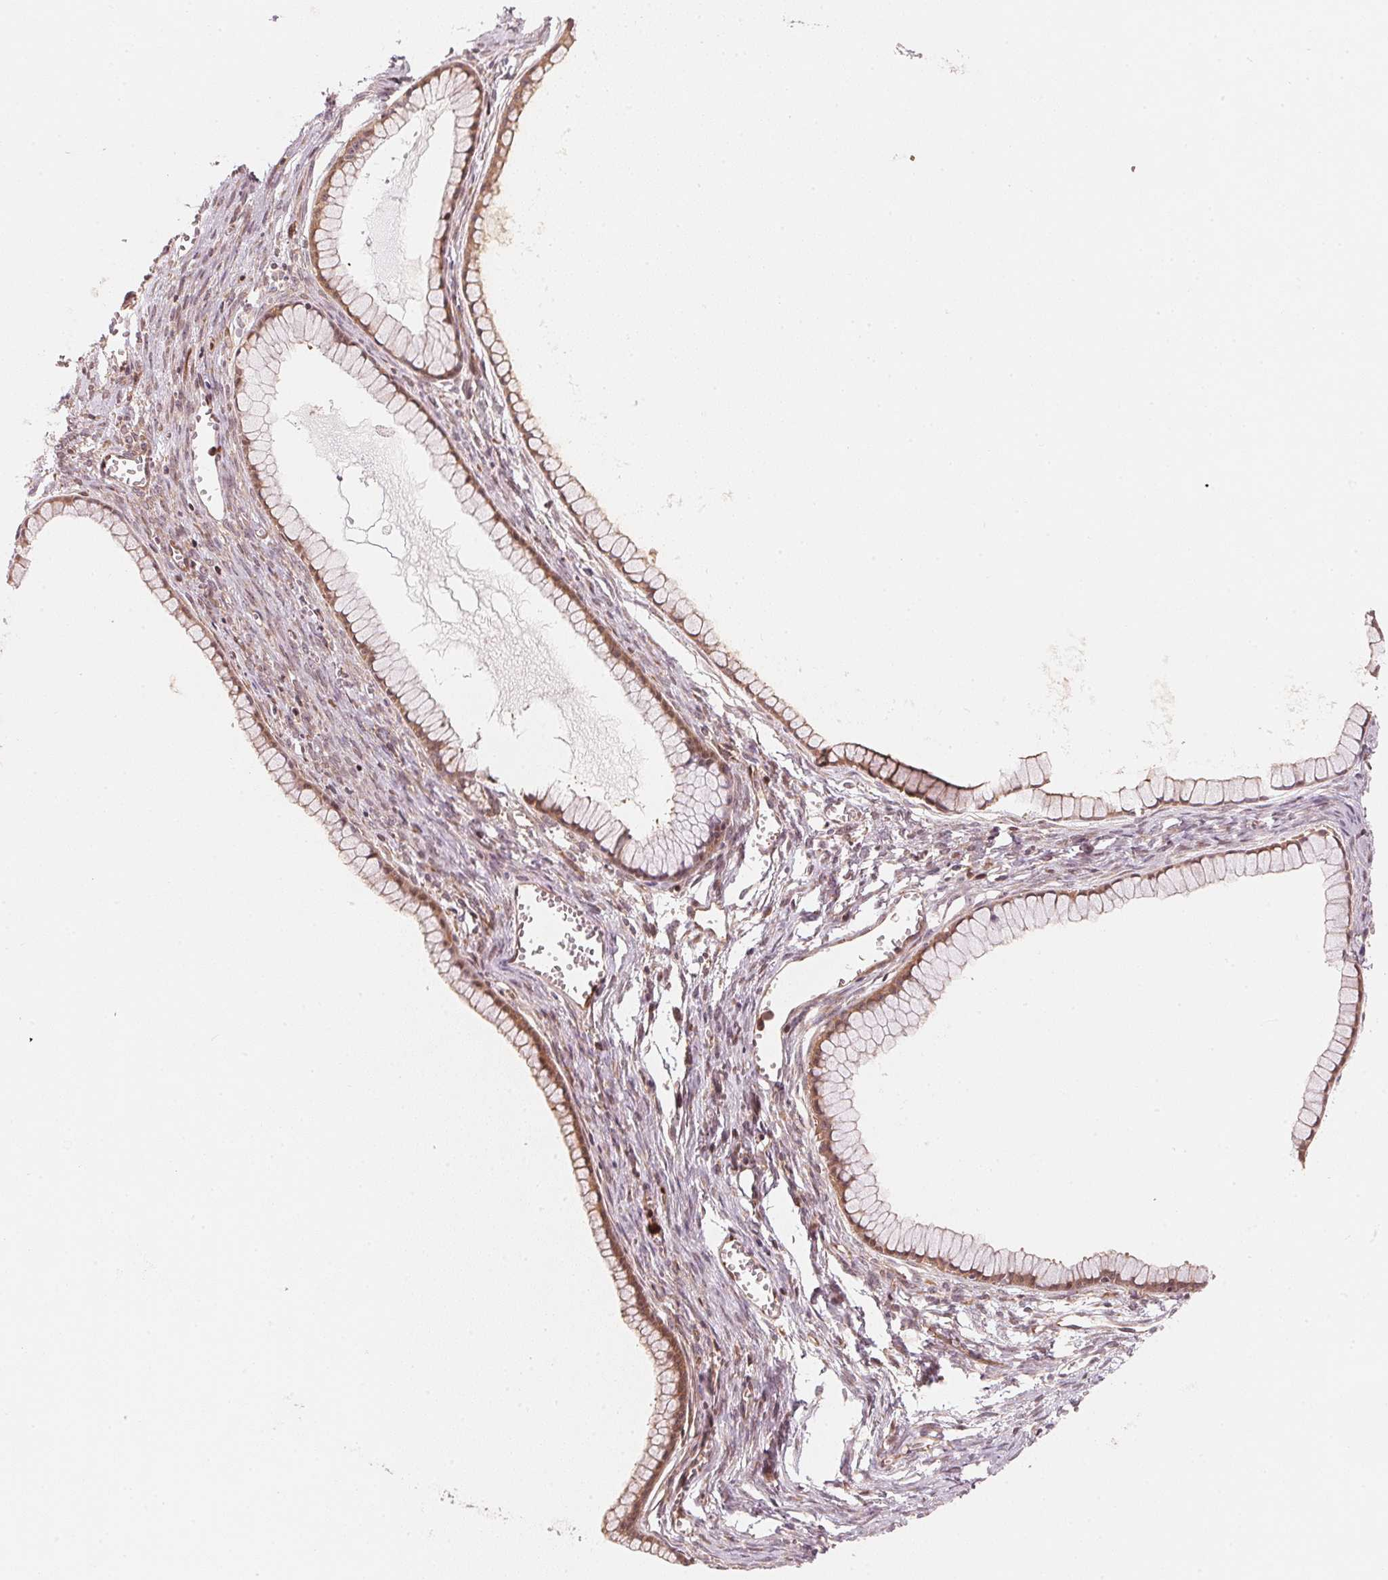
{"staining": {"intensity": "weak", "quantity": ">75%", "location": "cytoplasmic/membranous"}, "tissue": "ovarian cancer", "cell_type": "Tumor cells", "image_type": "cancer", "snomed": [{"axis": "morphology", "description": "Cystadenocarcinoma, mucinous, NOS"}, {"axis": "topography", "description": "Ovary"}], "caption": "Protein positivity by immunohistochemistry demonstrates weak cytoplasmic/membranous positivity in about >75% of tumor cells in ovarian cancer (mucinous cystadenocarcinoma). (DAB (3,3'-diaminobenzidine) IHC, brown staining for protein, blue staining for nuclei).", "gene": "PRKN", "patient": {"sex": "female", "age": 41}}